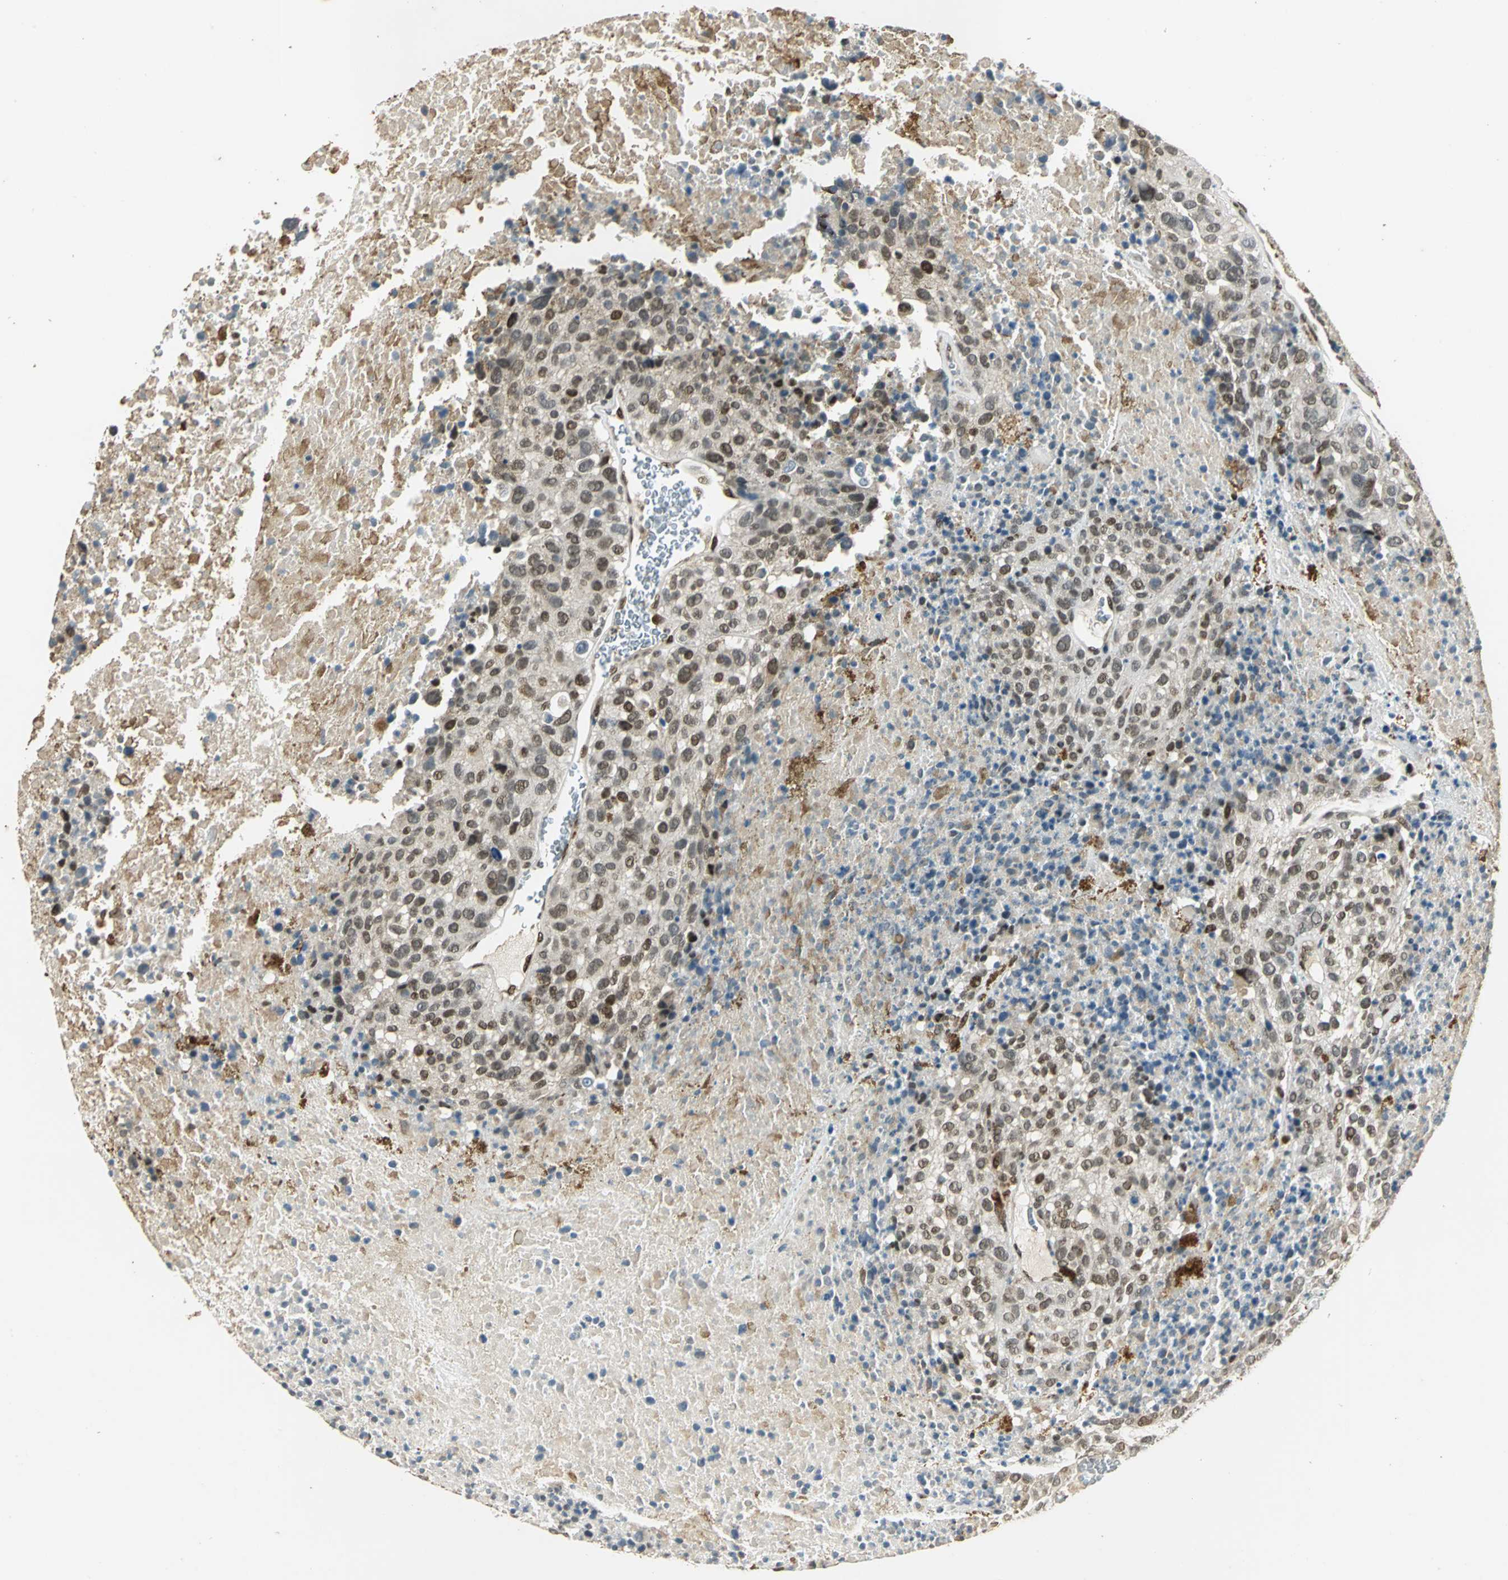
{"staining": {"intensity": "moderate", "quantity": "25%-75%", "location": "nuclear"}, "tissue": "melanoma", "cell_type": "Tumor cells", "image_type": "cancer", "snomed": [{"axis": "morphology", "description": "Malignant melanoma, Metastatic site"}, {"axis": "topography", "description": "Cerebral cortex"}], "caption": "Human malignant melanoma (metastatic site) stained with a protein marker reveals moderate staining in tumor cells.", "gene": "RAD17", "patient": {"sex": "female", "age": 52}}